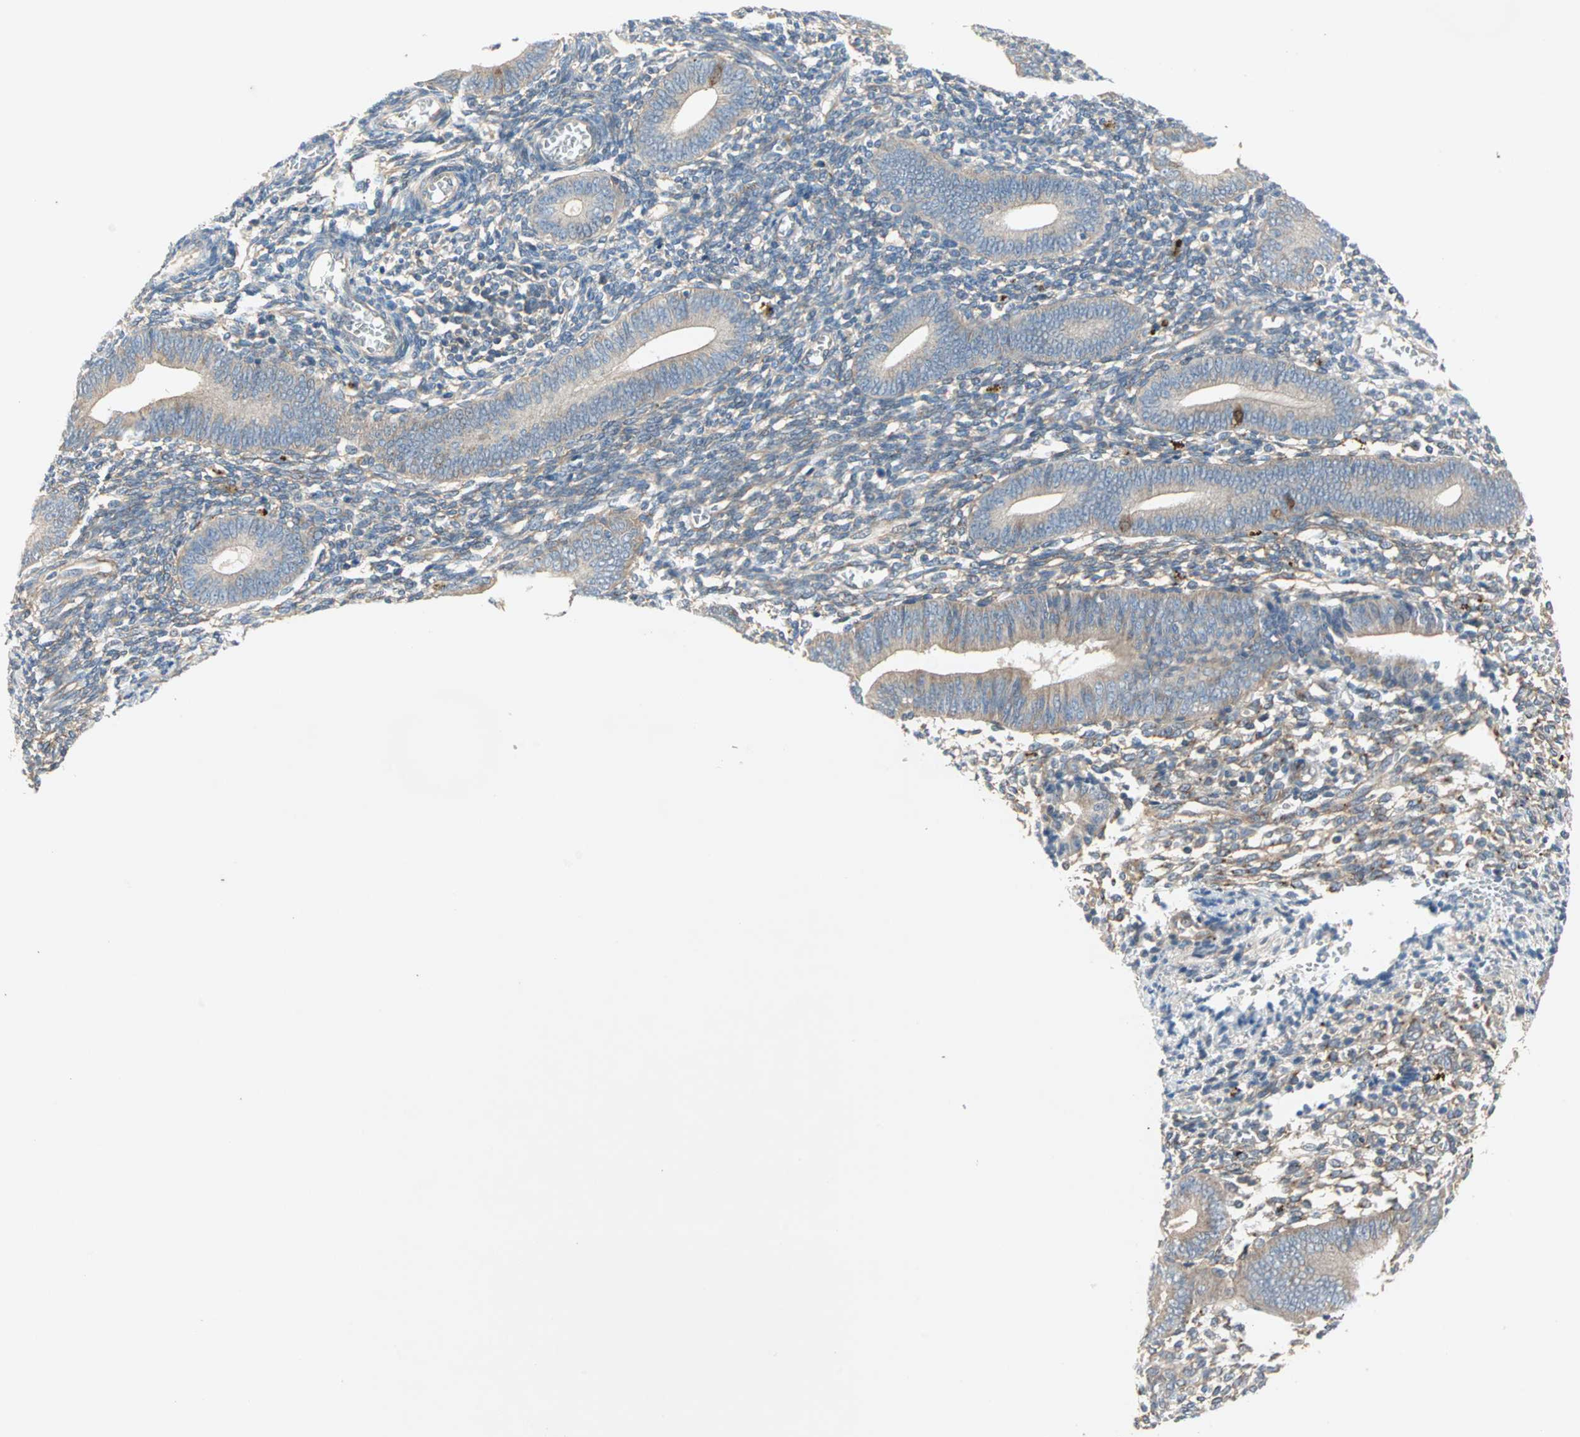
{"staining": {"intensity": "weak", "quantity": "25%-75%", "location": "cytoplasmic/membranous"}, "tissue": "endometrium", "cell_type": "Cells in endometrial stroma", "image_type": "normal", "snomed": [{"axis": "morphology", "description": "Normal tissue, NOS"}, {"axis": "topography", "description": "Uterus"}, {"axis": "topography", "description": "Endometrium"}], "caption": "This micrograph displays immunohistochemistry (IHC) staining of normal endometrium, with low weak cytoplasmic/membranous staining in about 25%-75% of cells in endometrial stroma.", "gene": "PDE8A", "patient": {"sex": "female", "age": 33}}